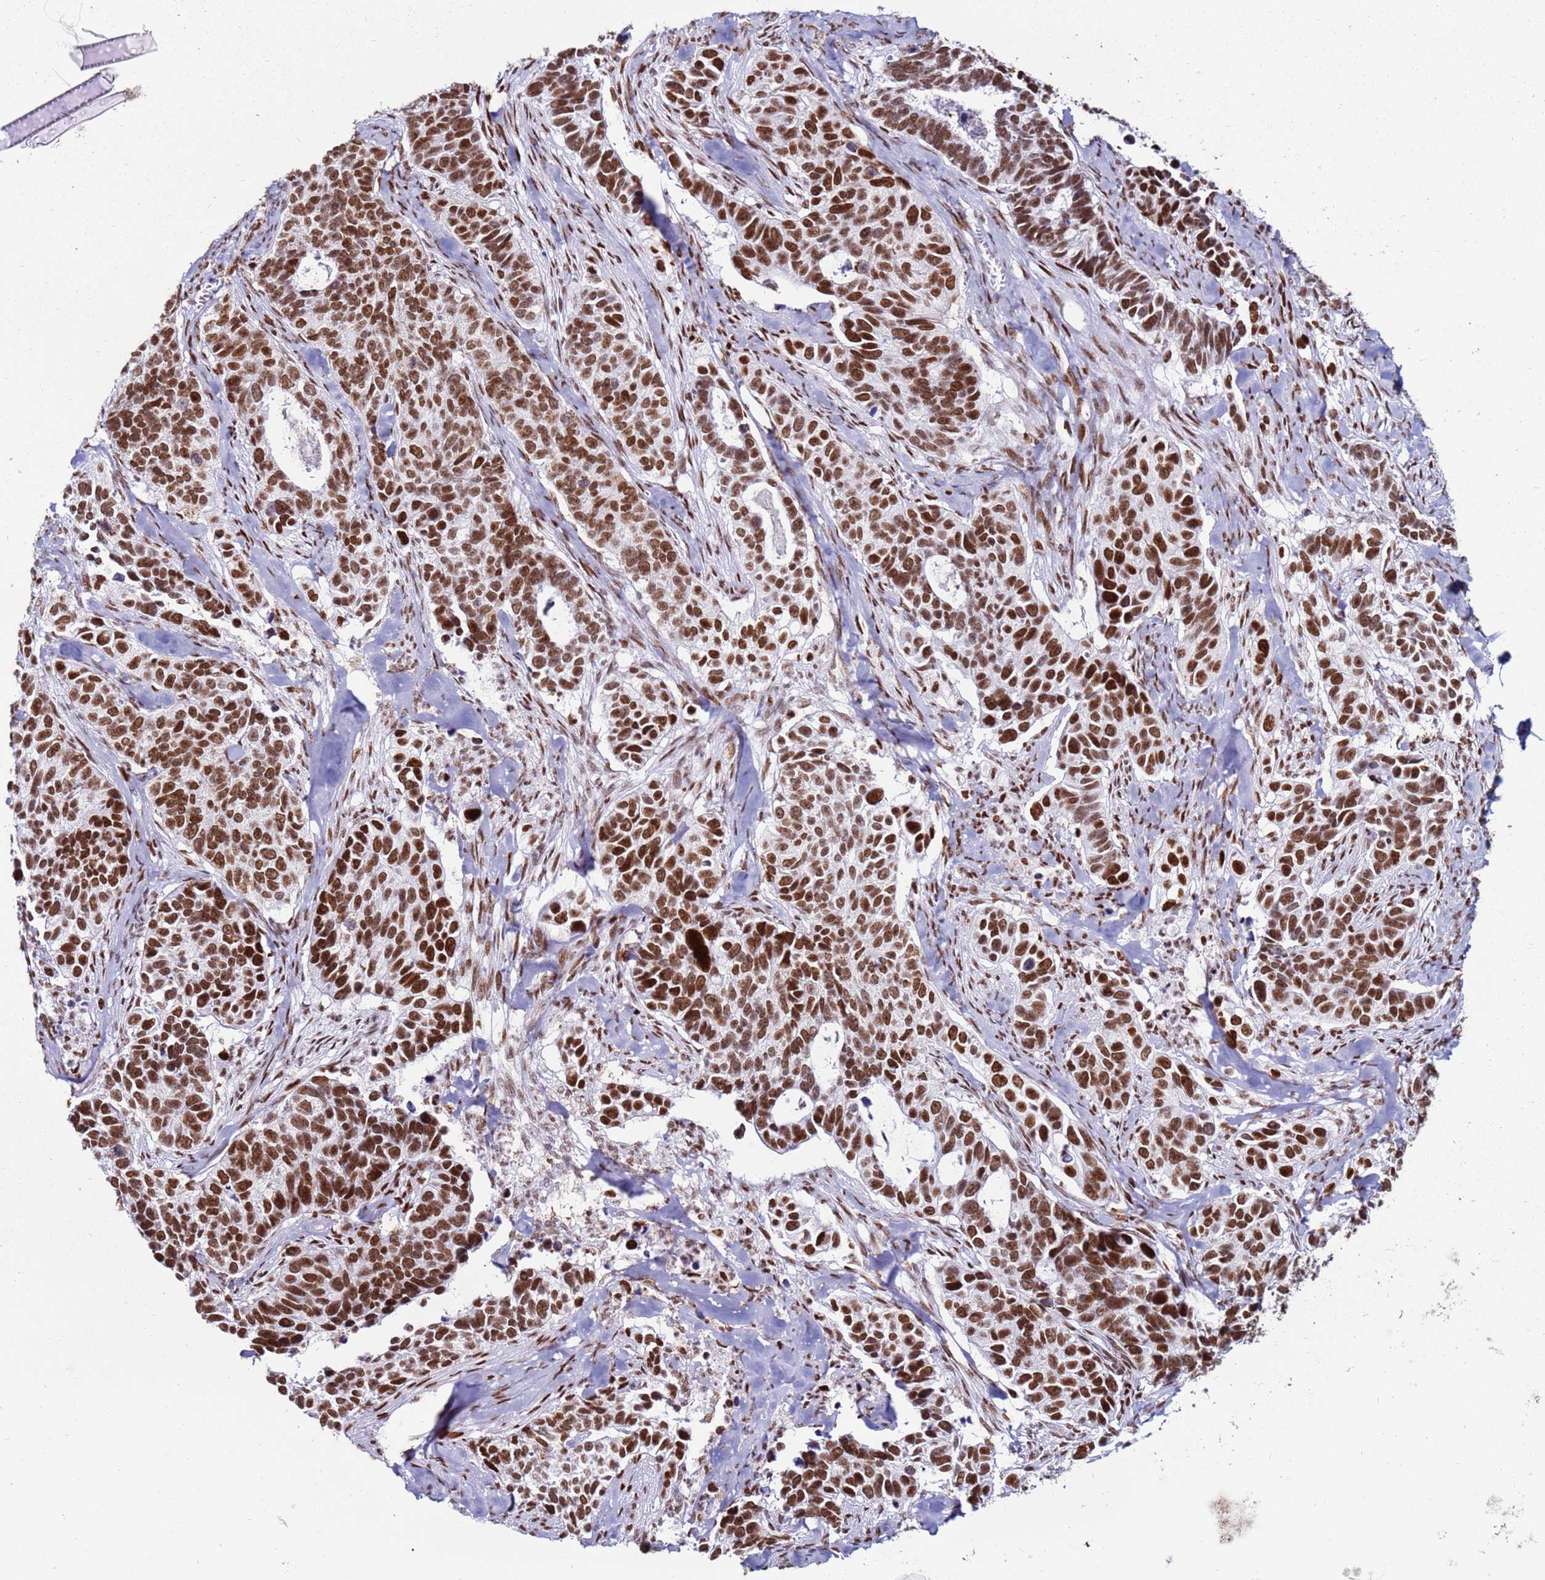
{"staining": {"intensity": "strong", "quantity": ">75%", "location": "nuclear"}, "tissue": "cervical cancer", "cell_type": "Tumor cells", "image_type": "cancer", "snomed": [{"axis": "morphology", "description": "Squamous cell carcinoma, NOS"}, {"axis": "topography", "description": "Cervix"}], "caption": "Cervical cancer stained with a brown dye shows strong nuclear positive positivity in approximately >75% of tumor cells.", "gene": "KPNA4", "patient": {"sex": "female", "age": 38}}